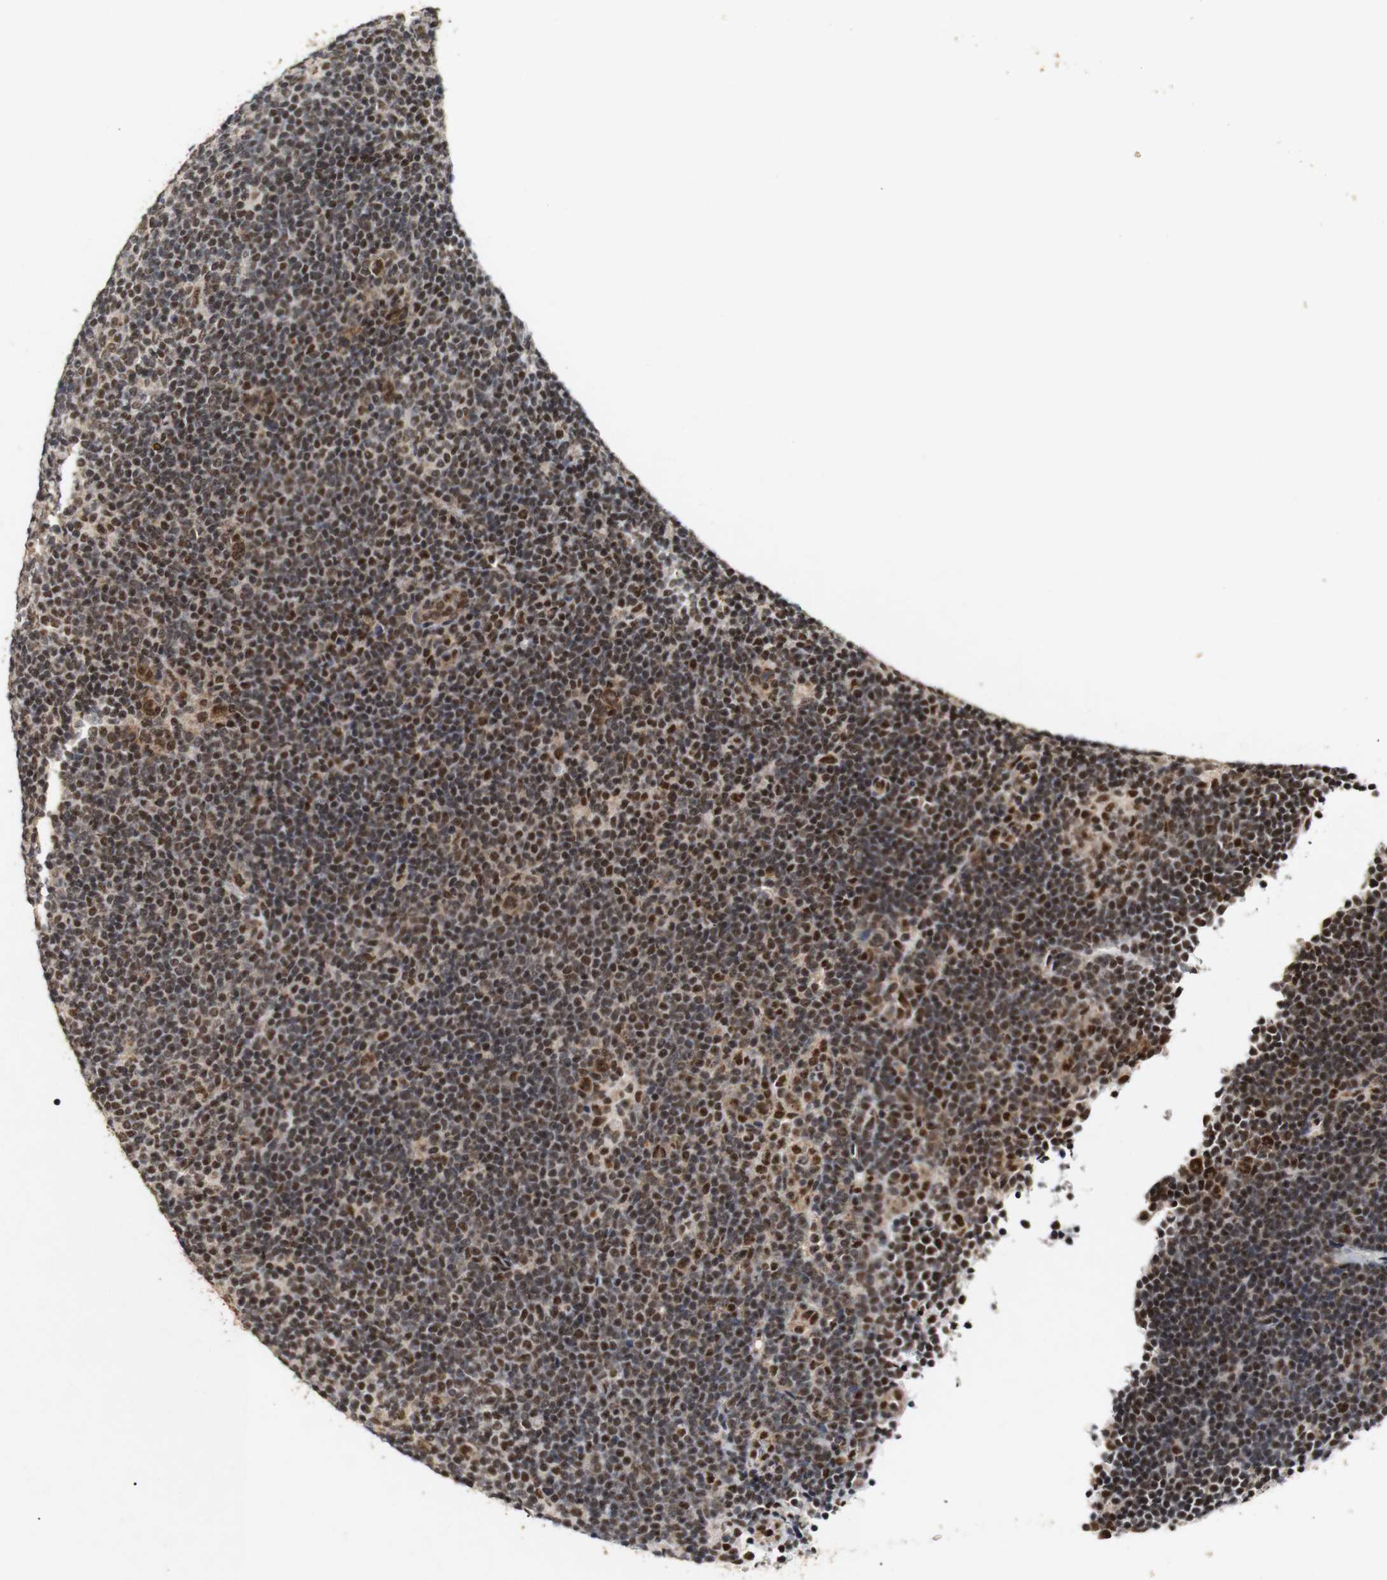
{"staining": {"intensity": "strong", "quantity": ">75%", "location": "nuclear"}, "tissue": "lymphoma", "cell_type": "Tumor cells", "image_type": "cancer", "snomed": [{"axis": "morphology", "description": "Hodgkin's disease, NOS"}, {"axis": "topography", "description": "Lymph node"}], "caption": "Strong nuclear expression for a protein is seen in approximately >75% of tumor cells of lymphoma using immunohistochemistry.", "gene": "PYM1", "patient": {"sex": "female", "age": 57}}